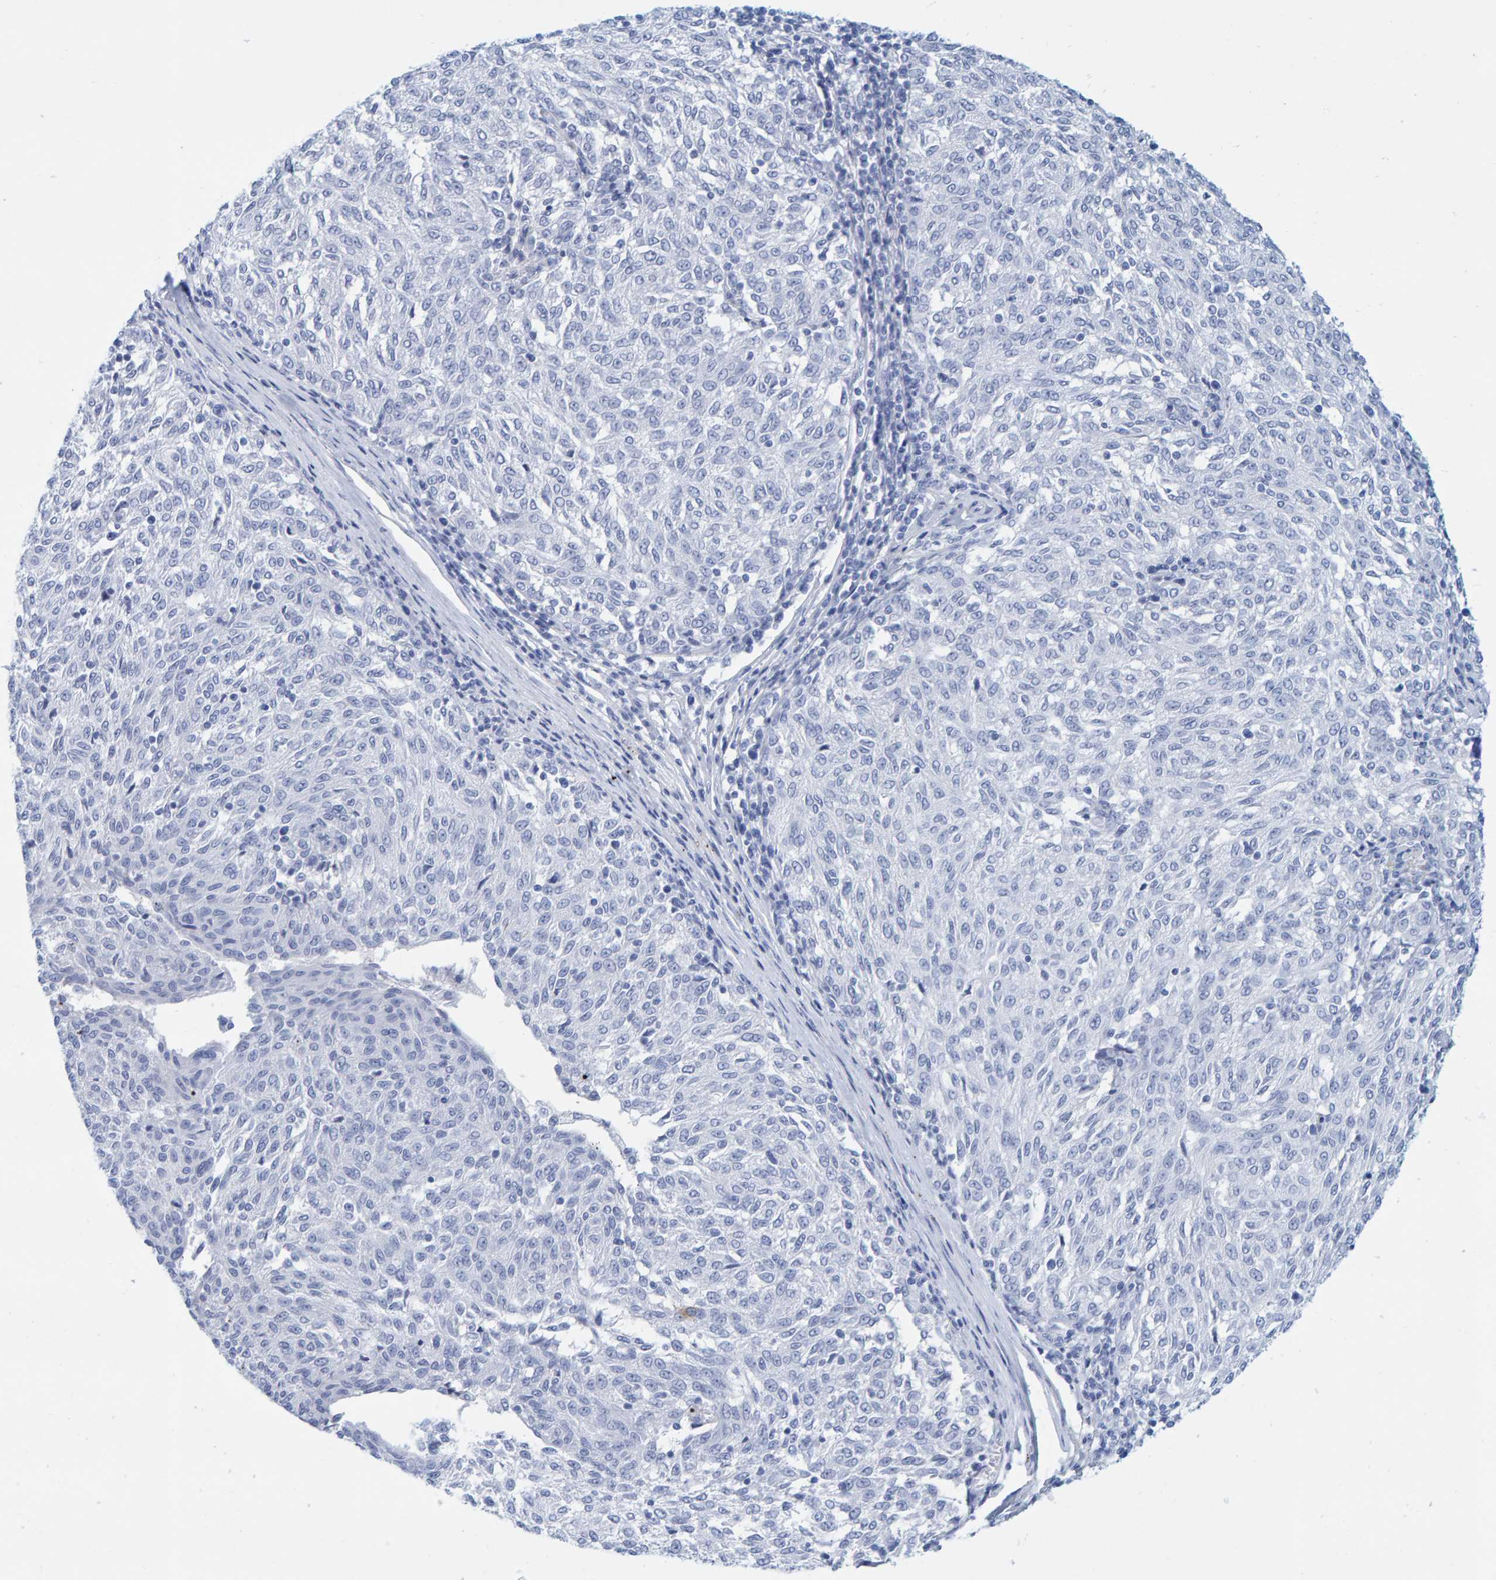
{"staining": {"intensity": "negative", "quantity": "none", "location": "none"}, "tissue": "melanoma", "cell_type": "Tumor cells", "image_type": "cancer", "snomed": [{"axis": "morphology", "description": "Malignant melanoma, NOS"}, {"axis": "topography", "description": "Skin"}], "caption": "This is an immunohistochemistry micrograph of melanoma. There is no staining in tumor cells.", "gene": "SFTPC", "patient": {"sex": "female", "age": 72}}